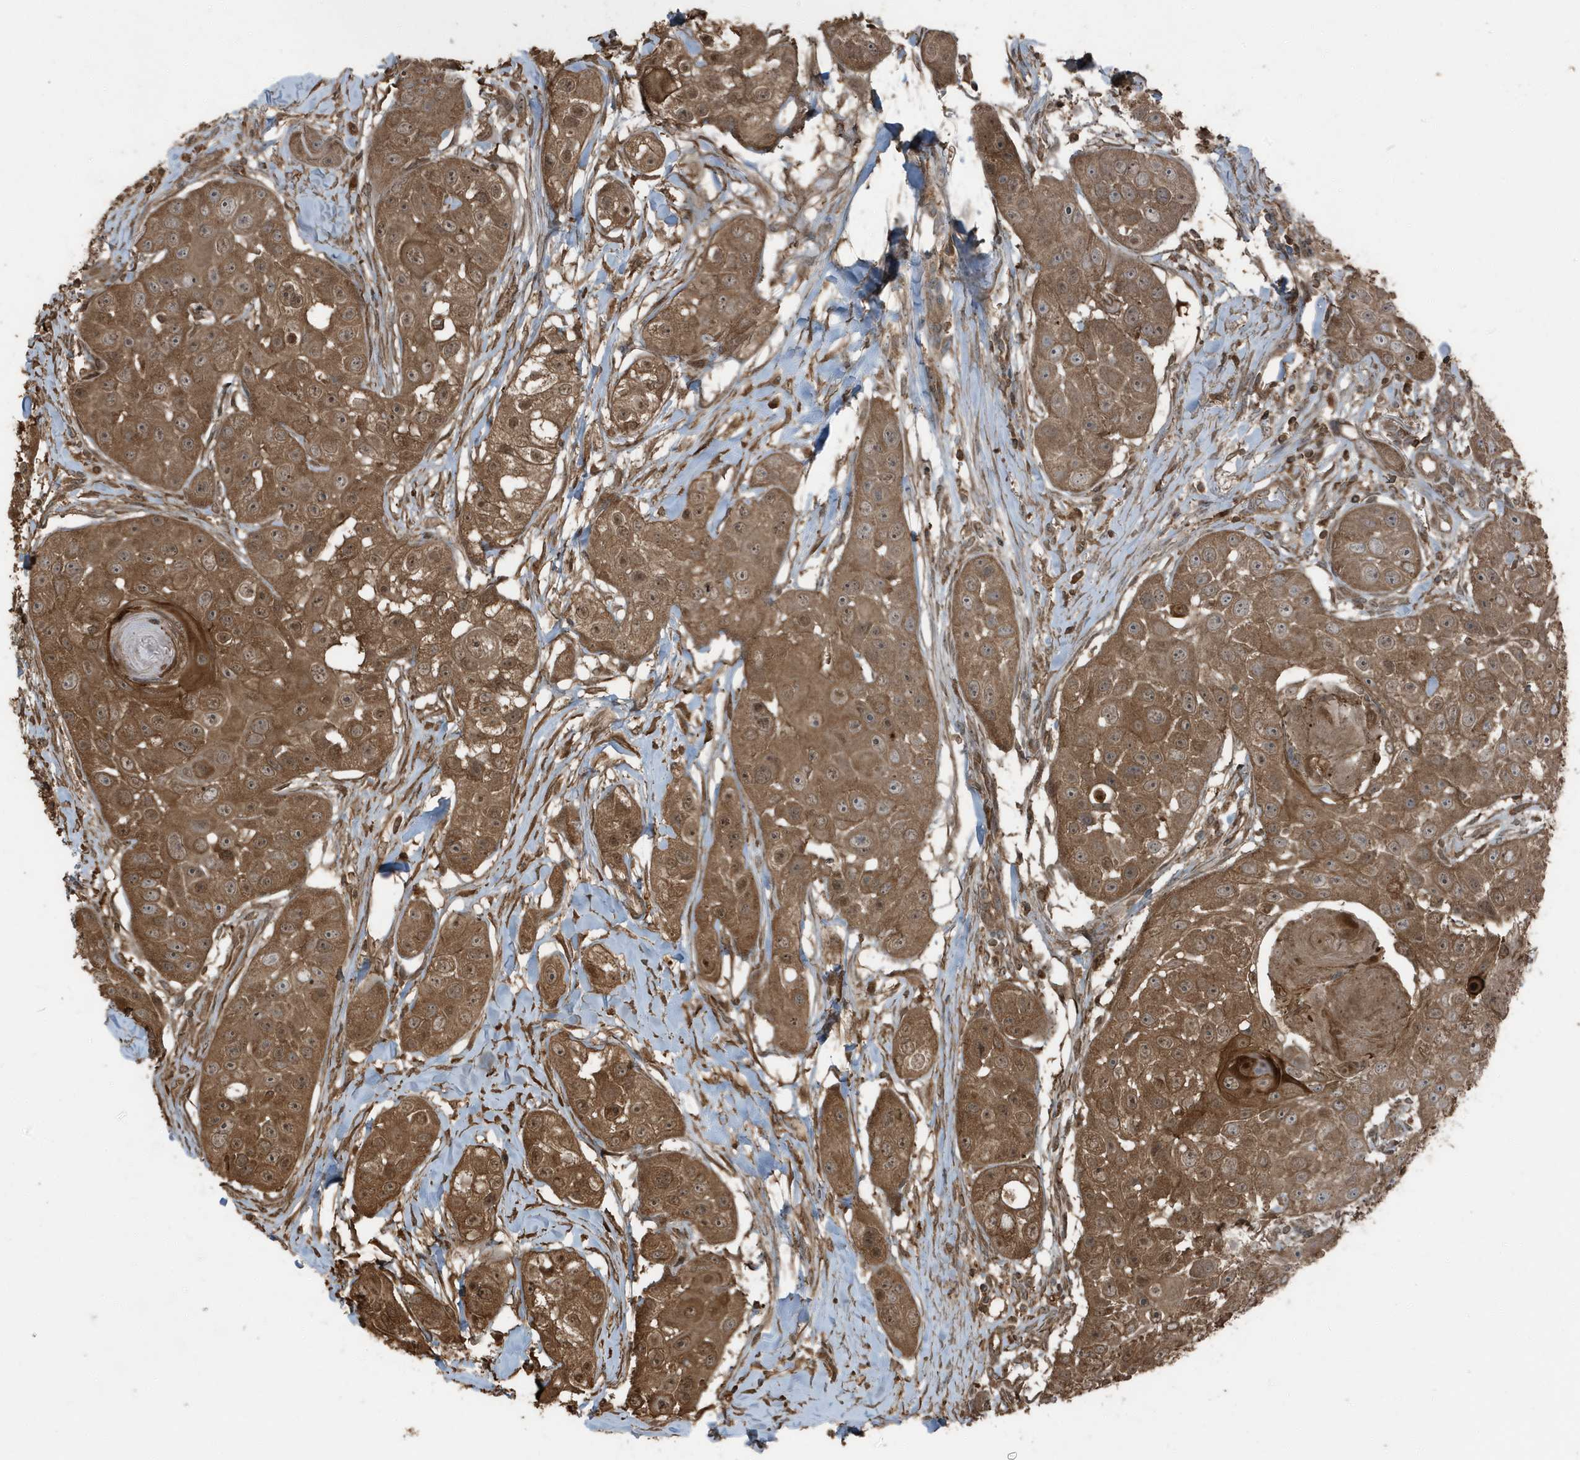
{"staining": {"intensity": "strong", "quantity": ">75%", "location": "cytoplasmic/membranous"}, "tissue": "head and neck cancer", "cell_type": "Tumor cells", "image_type": "cancer", "snomed": [{"axis": "morphology", "description": "Normal tissue, NOS"}, {"axis": "morphology", "description": "Squamous cell carcinoma, NOS"}, {"axis": "topography", "description": "Skeletal muscle"}, {"axis": "topography", "description": "Head-Neck"}], "caption": "Head and neck cancer (squamous cell carcinoma) stained with immunohistochemistry (IHC) demonstrates strong cytoplasmic/membranous staining in approximately >75% of tumor cells. (brown staining indicates protein expression, while blue staining denotes nuclei).", "gene": "AZI2", "patient": {"sex": "male", "age": 51}}